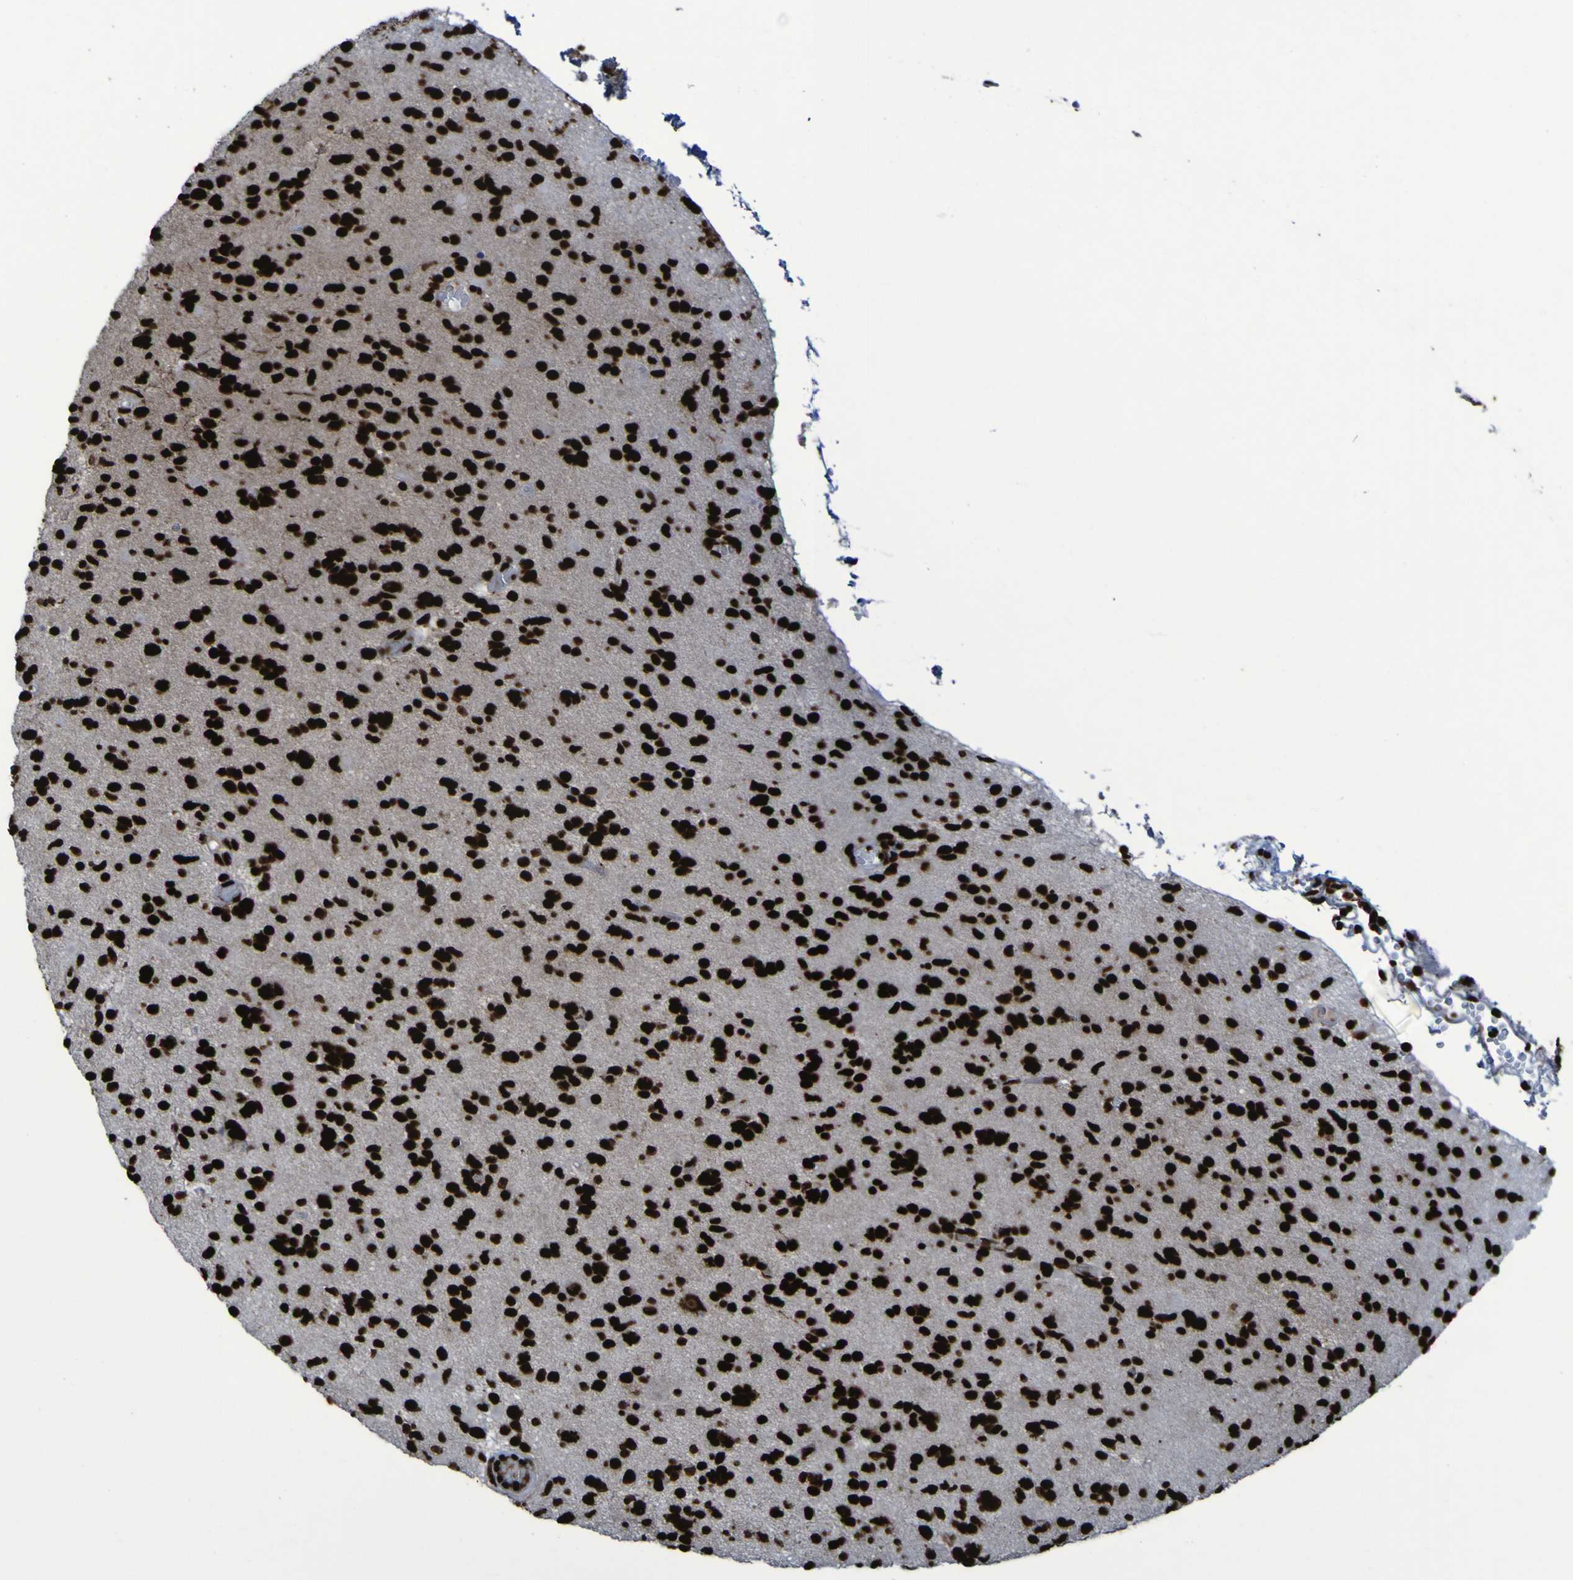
{"staining": {"intensity": "strong", "quantity": ">75%", "location": "nuclear"}, "tissue": "glioma", "cell_type": "Tumor cells", "image_type": "cancer", "snomed": [{"axis": "morphology", "description": "Glioma, malignant, Low grade"}, {"axis": "topography", "description": "Brain"}], "caption": "Low-grade glioma (malignant) tissue demonstrates strong nuclear expression in approximately >75% of tumor cells, visualized by immunohistochemistry.", "gene": "NPM1", "patient": {"sex": "female", "age": 22}}